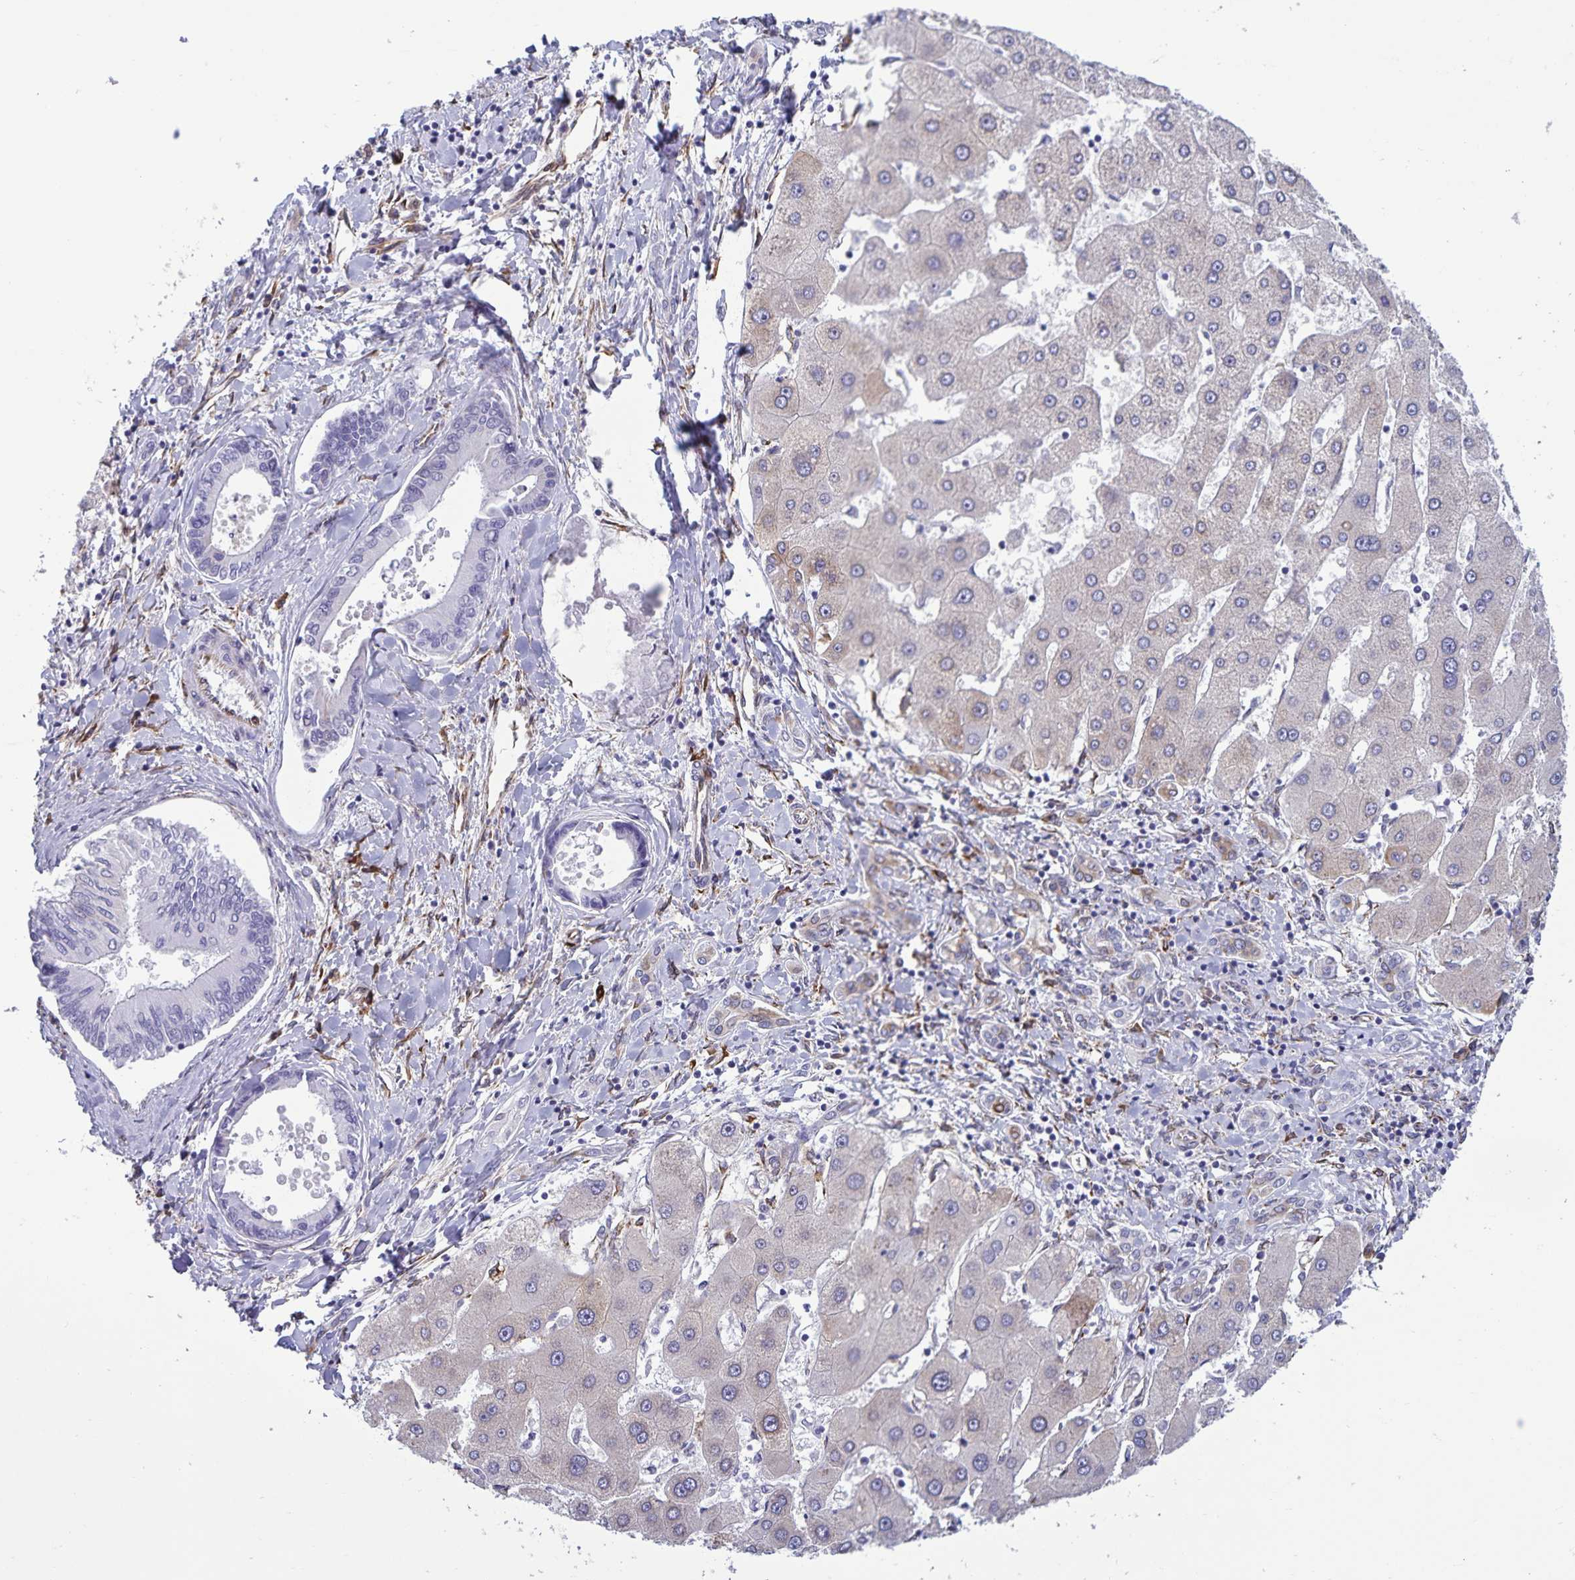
{"staining": {"intensity": "negative", "quantity": "none", "location": "none"}, "tissue": "liver cancer", "cell_type": "Tumor cells", "image_type": "cancer", "snomed": [{"axis": "morphology", "description": "Cholangiocarcinoma"}, {"axis": "topography", "description": "Liver"}], "caption": "There is no significant staining in tumor cells of liver cancer.", "gene": "RCN1", "patient": {"sex": "male", "age": 66}}